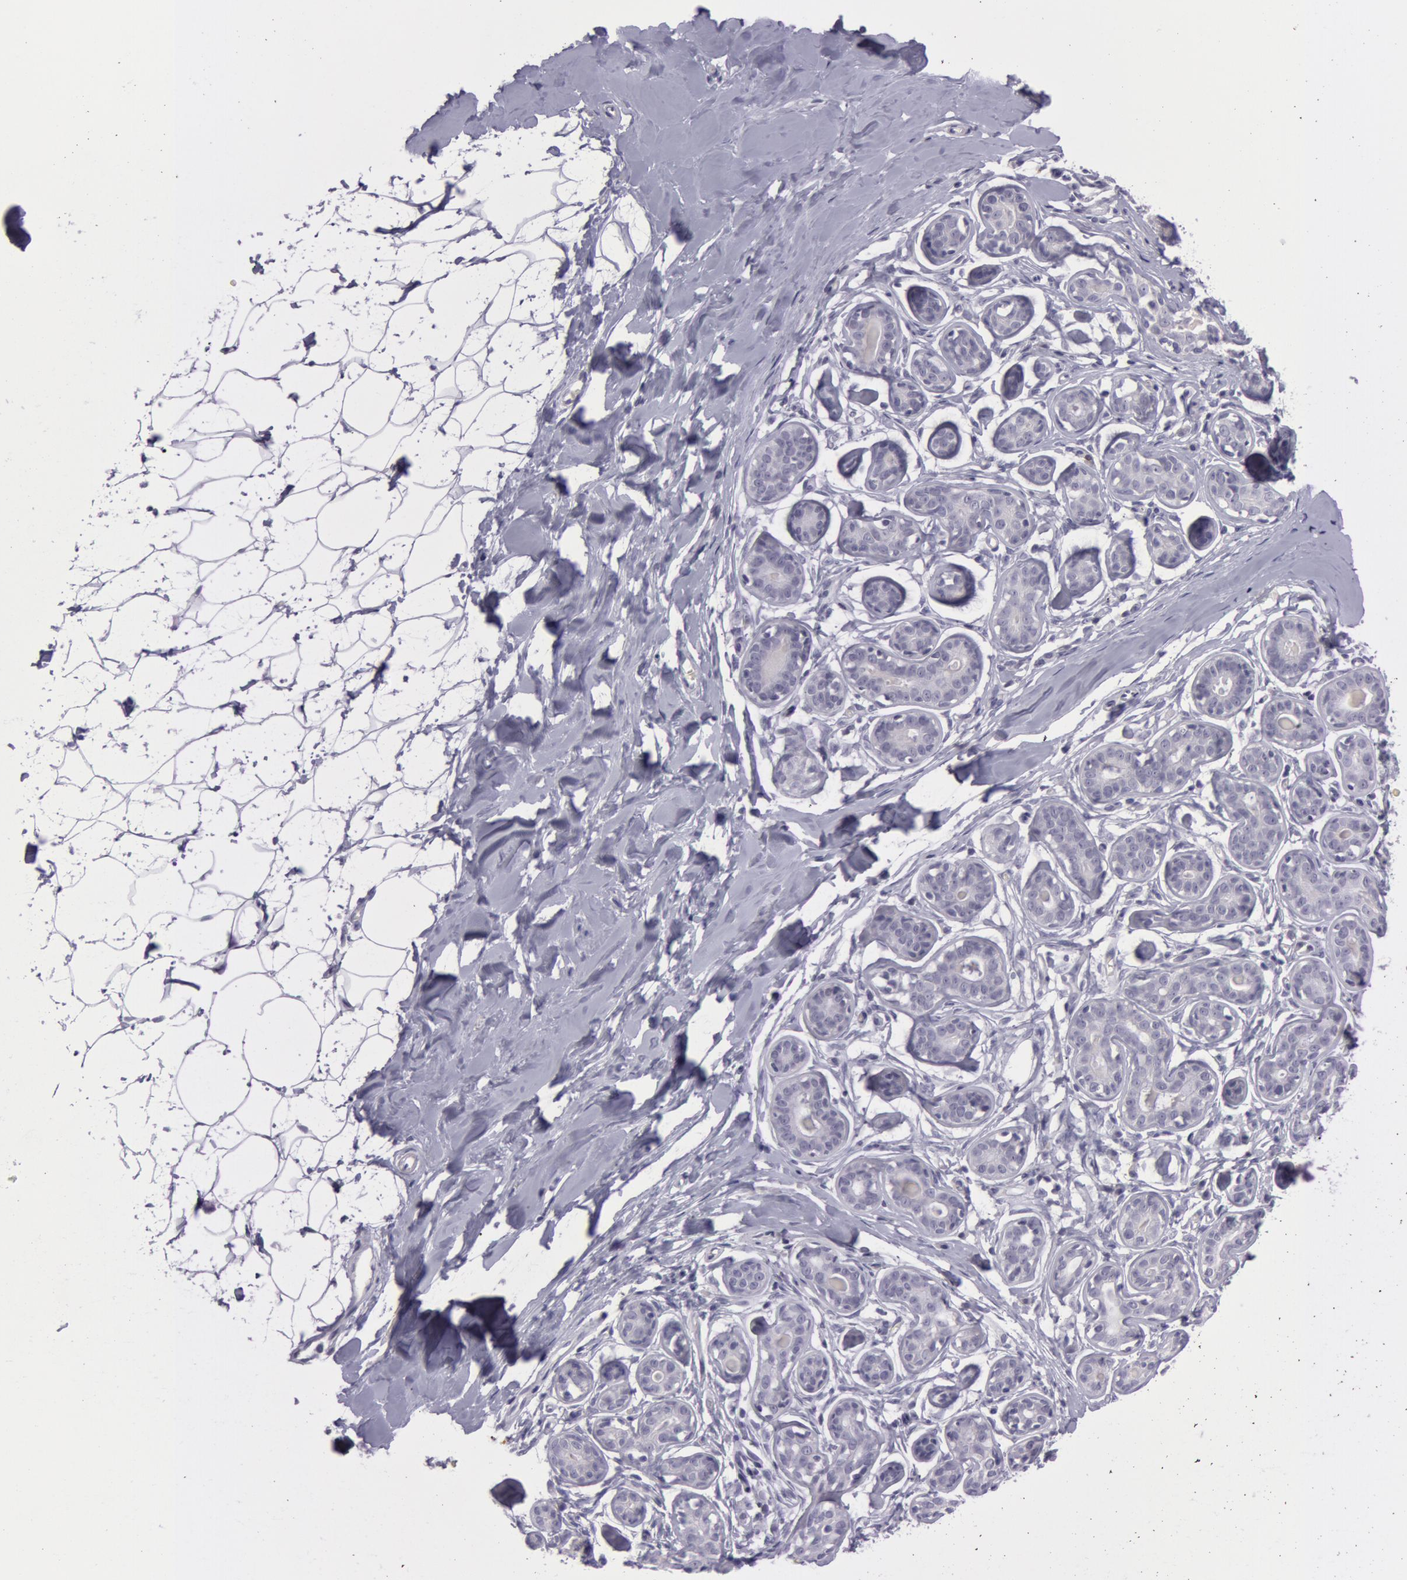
{"staining": {"intensity": "negative", "quantity": "none", "location": "none"}, "tissue": "breast", "cell_type": "Adipocytes", "image_type": "normal", "snomed": [{"axis": "morphology", "description": "Normal tissue, NOS"}, {"axis": "topography", "description": "Breast"}], "caption": "DAB (3,3'-diaminobenzidine) immunohistochemical staining of normal breast shows no significant staining in adipocytes.", "gene": "IL1RN", "patient": {"sex": "female", "age": 22}}